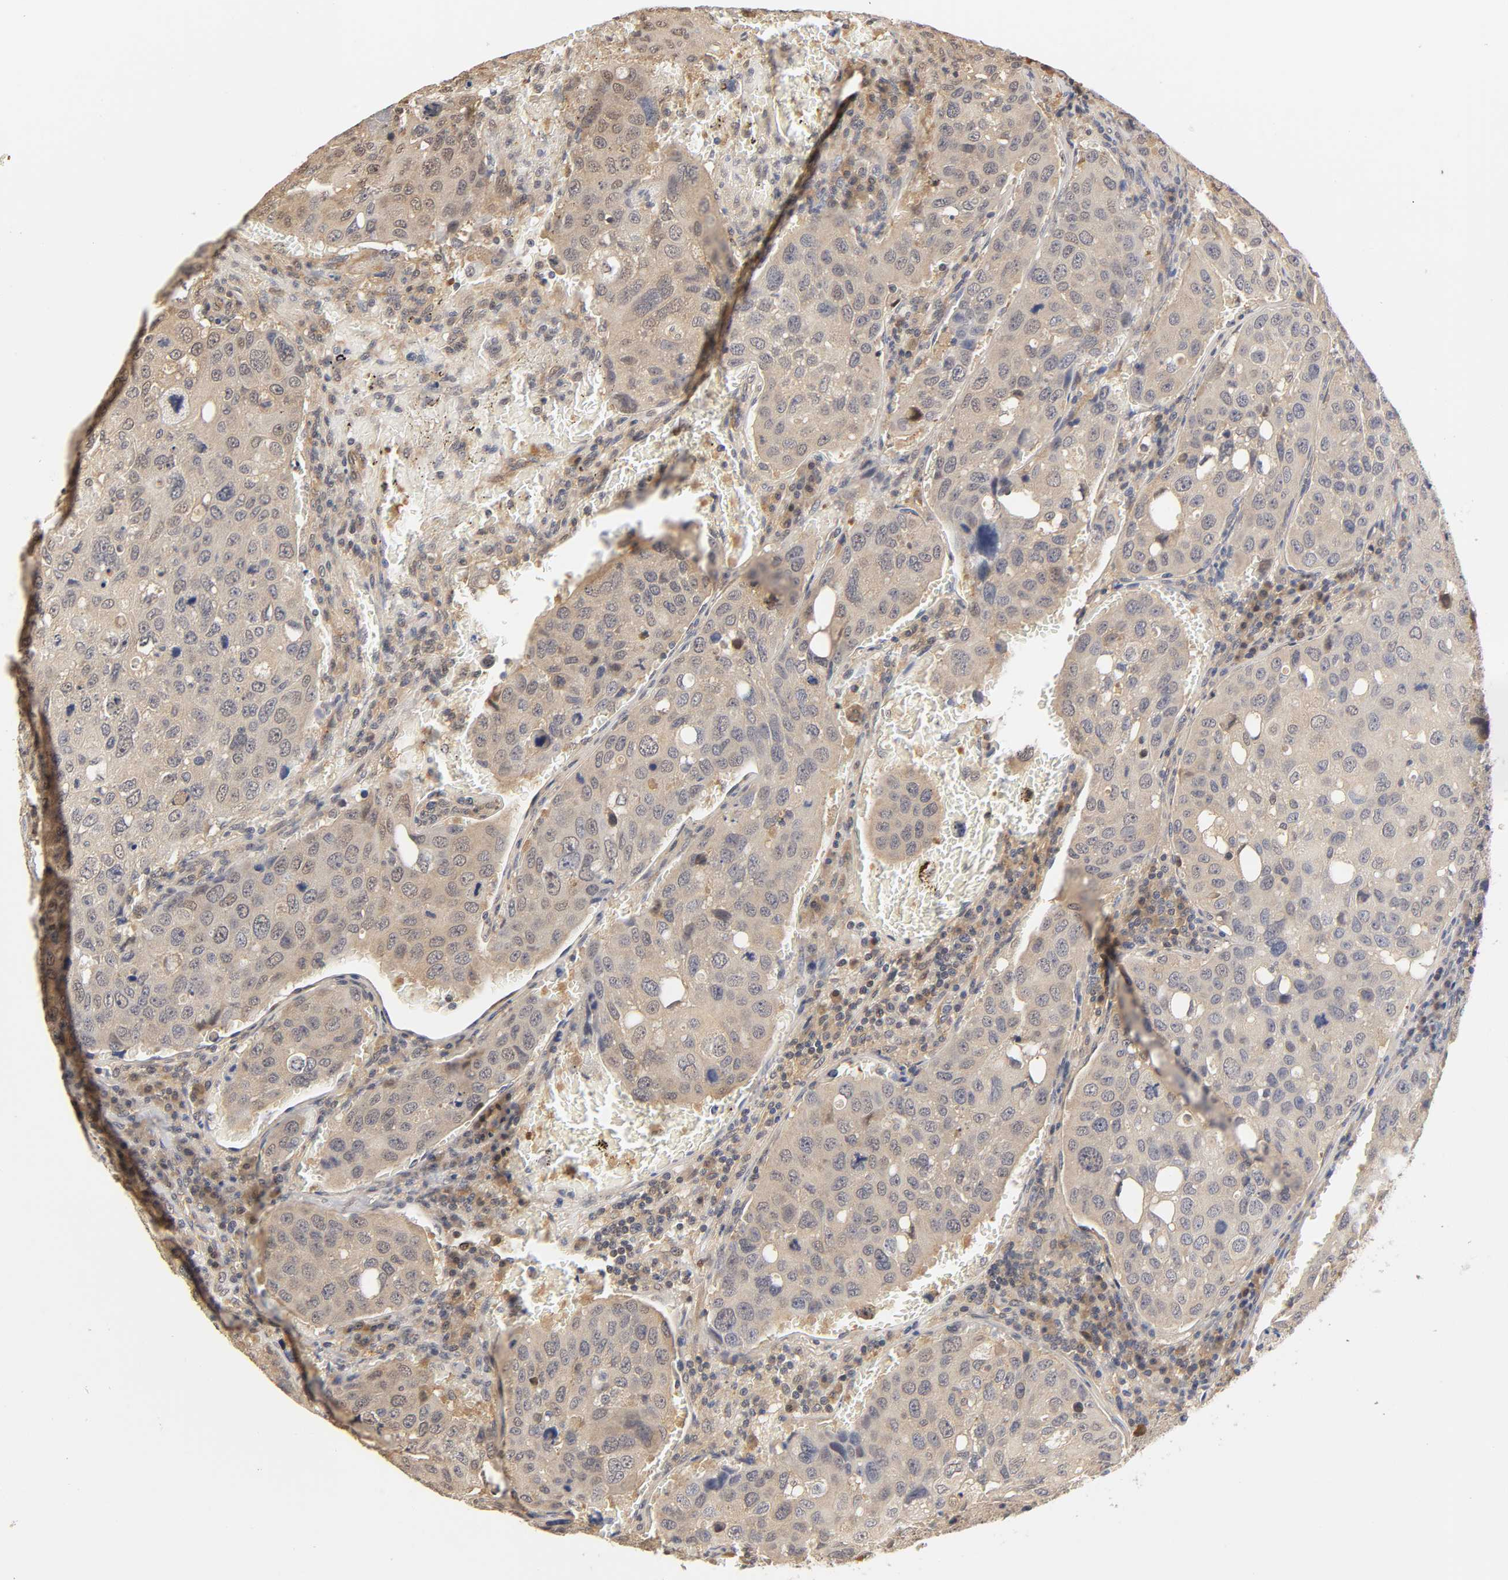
{"staining": {"intensity": "weak", "quantity": "25%-75%", "location": "cytoplasmic/membranous"}, "tissue": "urothelial cancer", "cell_type": "Tumor cells", "image_type": "cancer", "snomed": [{"axis": "morphology", "description": "Urothelial carcinoma, High grade"}, {"axis": "topography", "description": "Lymph node"}, {"axis": "topography", "description": "Urinary bladder"}], "caption": "Immunohistochemical staining of human urothelial carcinoma (high-grade) shows low levels of weak cytoplasmic/membranous protein expression in approximately 25%-75% of tumor cells.", "gene": "PDE5A", "patient": {"sex": "male", "age": 51}}